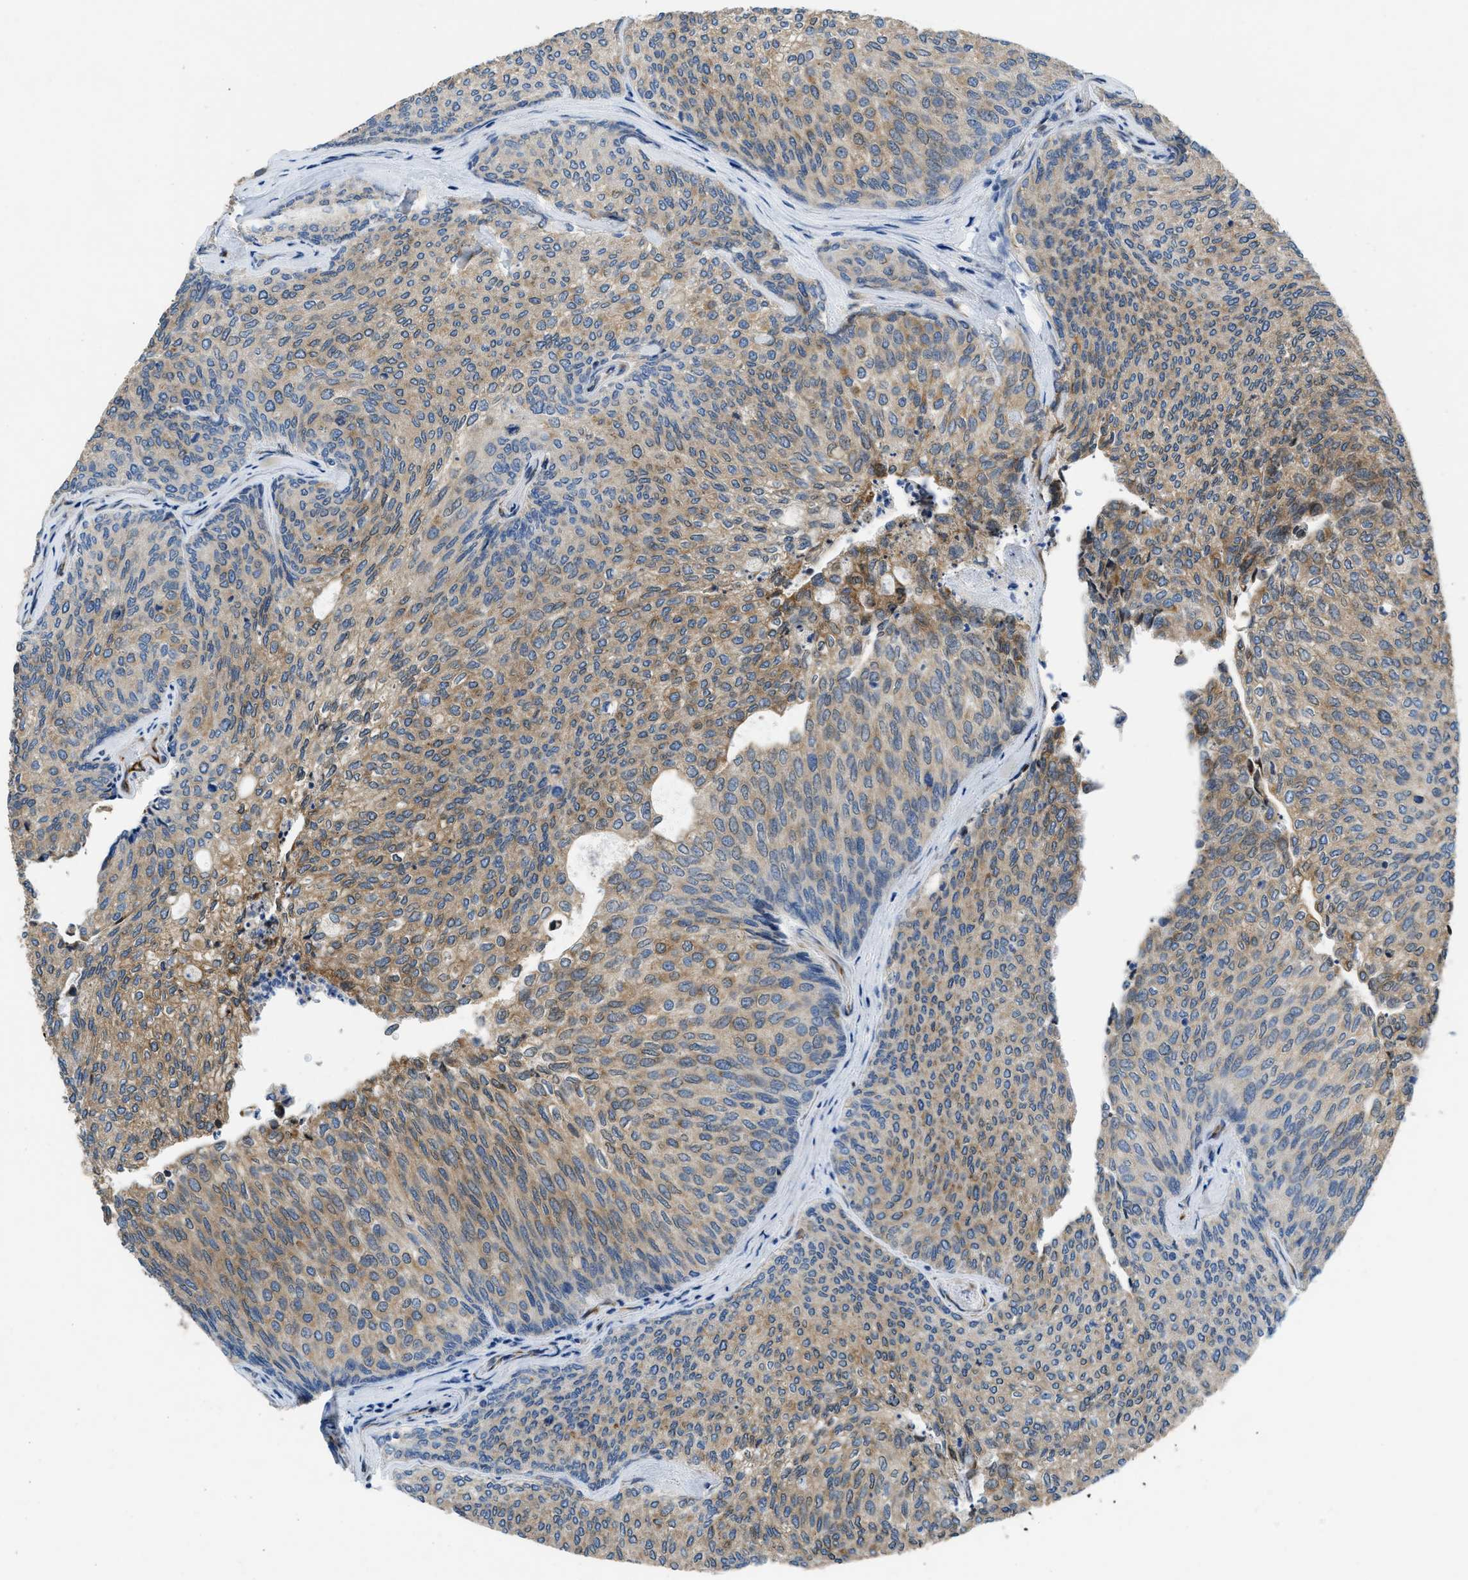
{"staining": {"intensity": "moderate", "quantity": "25%-75%", "location": "cytoplasmic/membranous"}, "tissue": "urothelial cancer", "cell_type": "Tumor cells", "image_type": "cancer", "snomed": [{"axis": "morphology", "description": "Urothelial carcinoma, Low grade"}, {"axis": "topography", "description": "Urinary bladder"}], "caption": "Urothelial cancer stained with a brown dye demonstrates moderate cytoplasmic/membranous positive positivity in about 25%-75% of tumor cells.", "gene": "GGCX", "patient": {"sex": "female", "age": 79}}